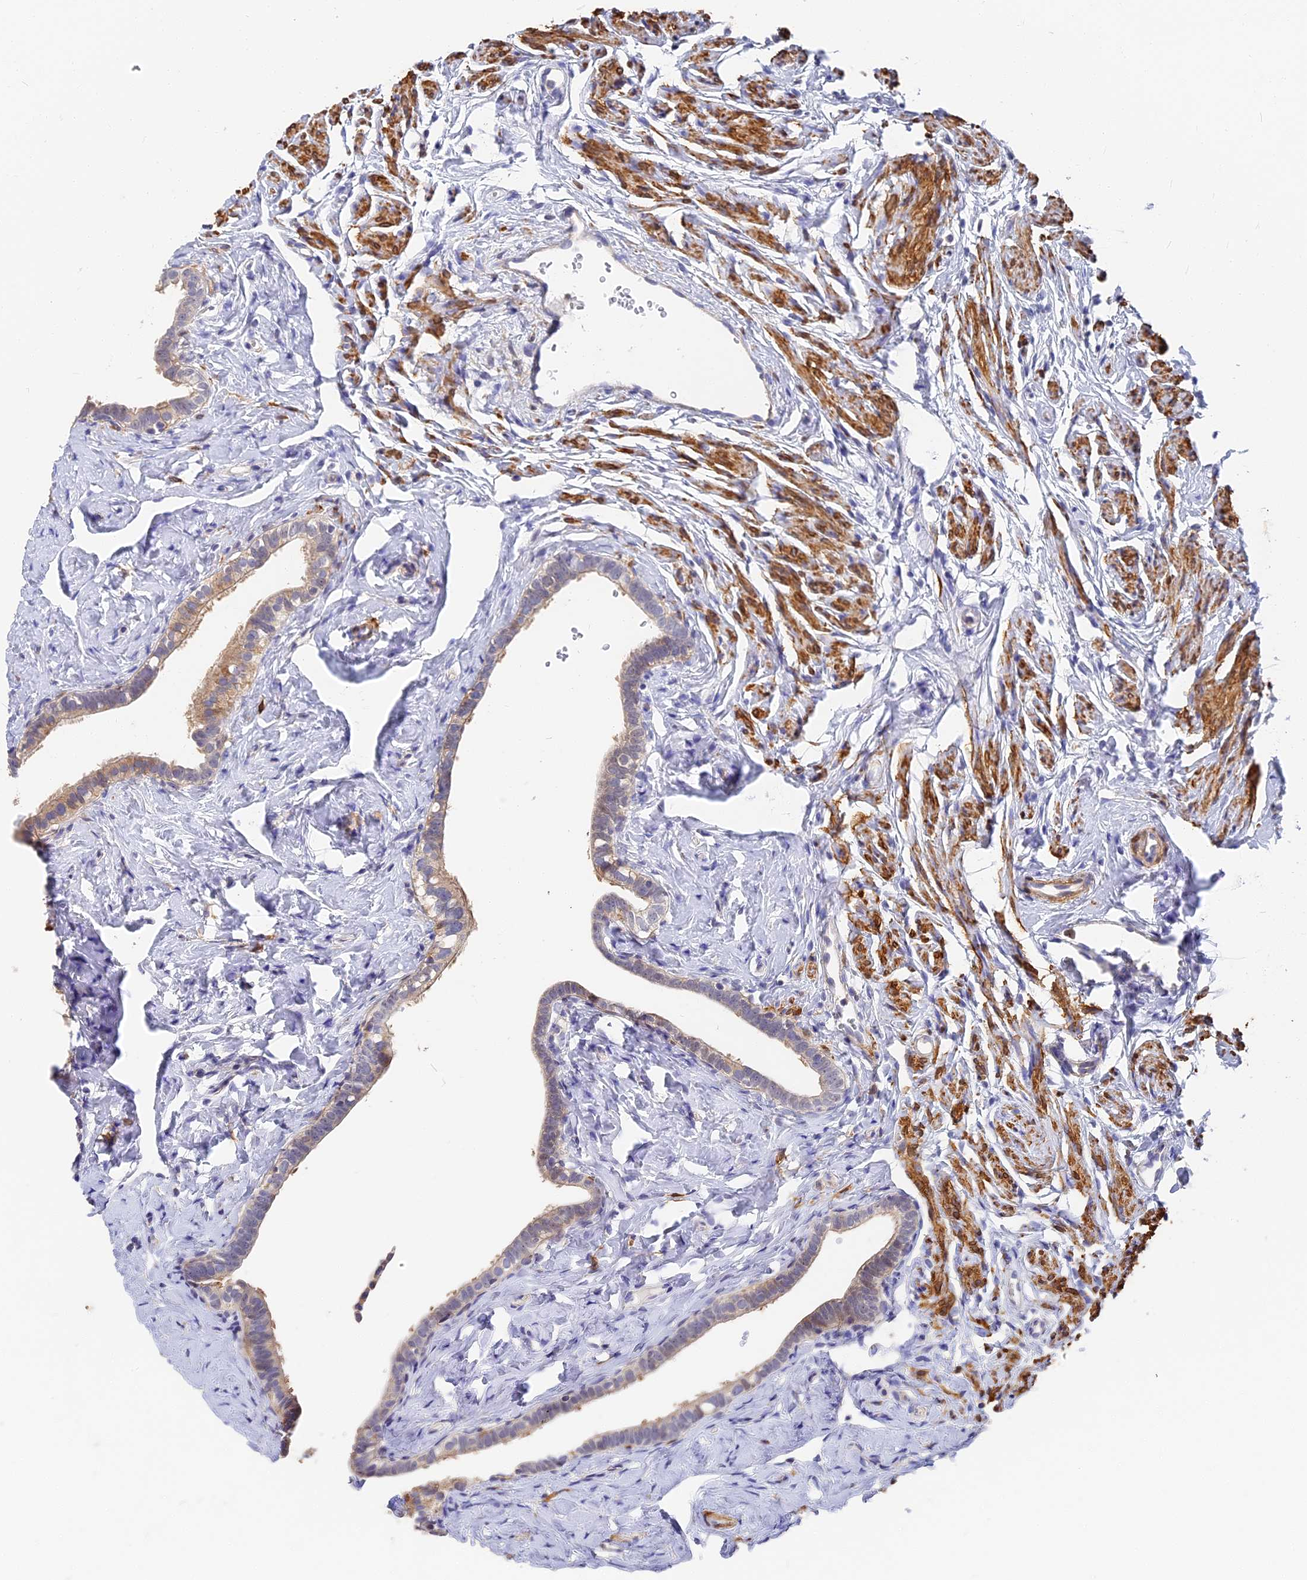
{"staining": {"intensity": "weak", "quantity": "25%-75%", "location": "cytoplasmic/membranous"}, "tissue": "fallopian tube", "cell_type": "Glandular cells", "image_type": "normal", "snomed": [{"axis": "morphology", "description": "Normal tissue, NOS"}, {"axis": "topography", "description": "Fallopian tube"}], "caption": "Normal fallopian tube was stained to show a protein in brown. There is low levels of weak cytoplasmic/membranous positivity in about 25%-75% of glandular cells.", "gene": "CCDC113", "patient": {"sex": "female", "age": 66}}